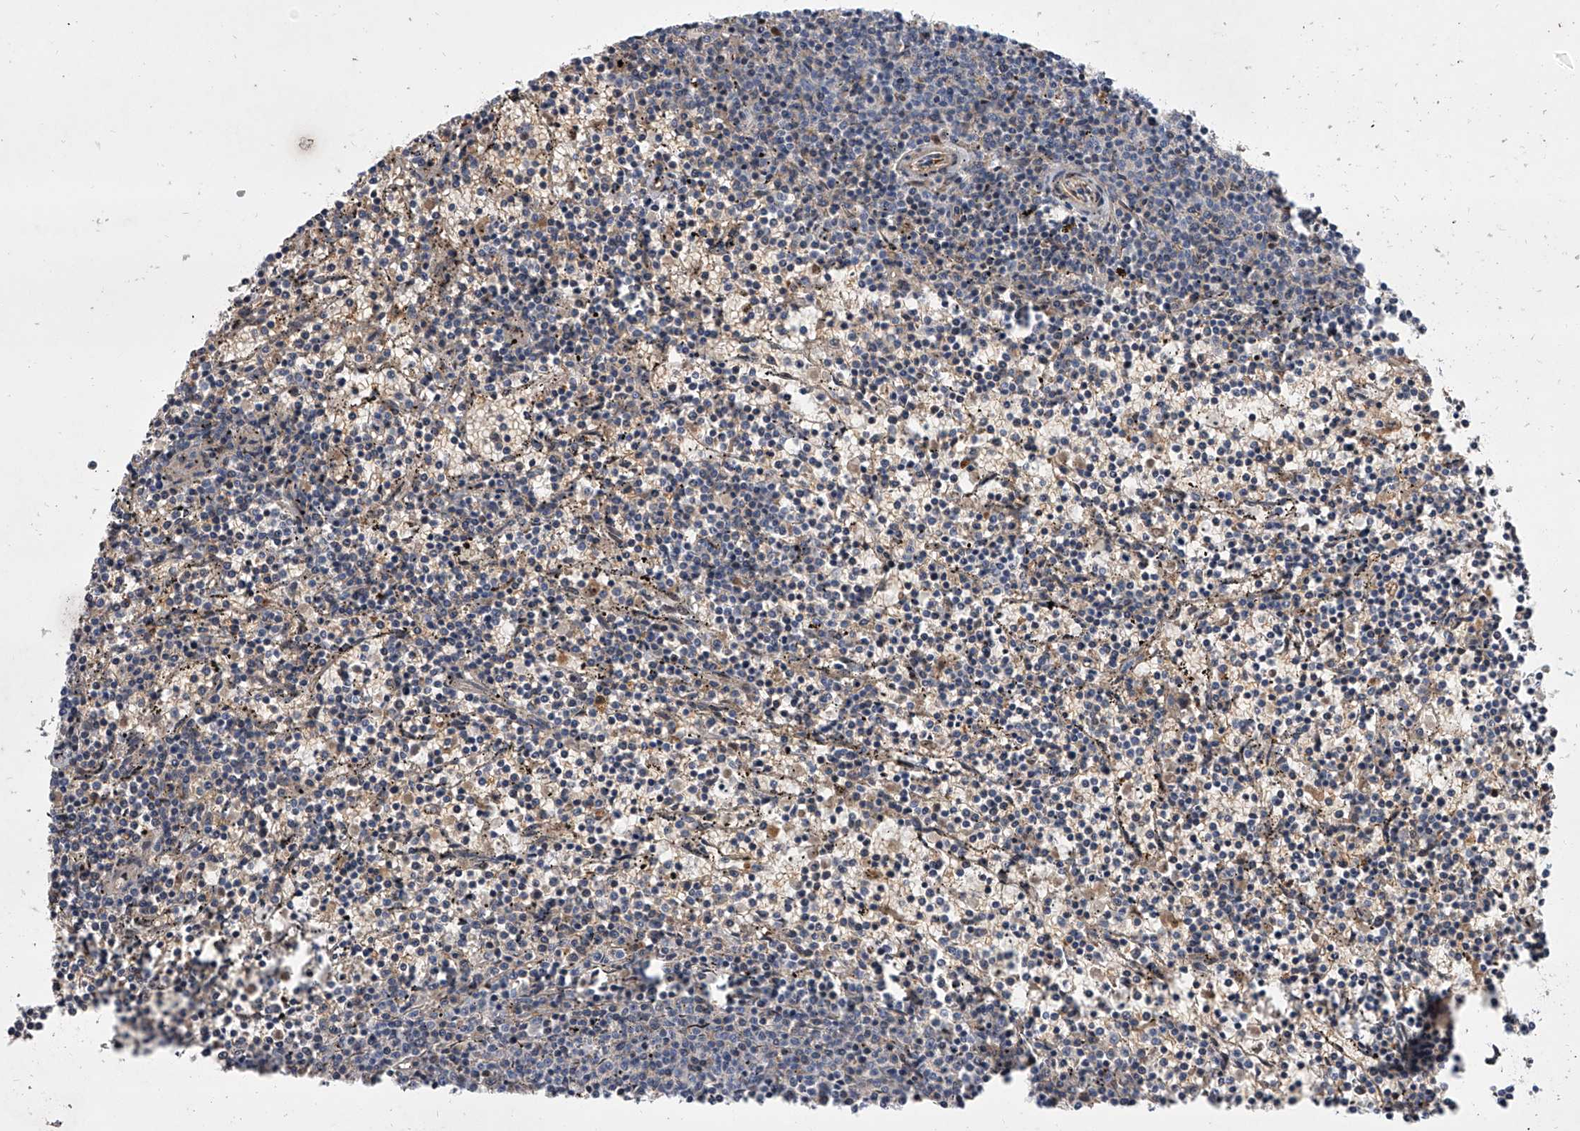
{"staining": {"intensity": "negative", "quantity": "none", "location": "none"}, "tissue": "lymphoma", "cell_type": "Tumor cells", "image_type": "cancer", "snomed": [{"axis": "morphology", "description": "Malignant lymphoma, non-Hodgkin's type, Low grade"}, {"axis": "topography", "description": "Spleen"}], "caption": "This is an immunohistochemistry (IHC) image of human lymphoma. There is no expression in tumor cells.", "gene": "HEATR6", "patient": {"sex": "female", "age": 50}}